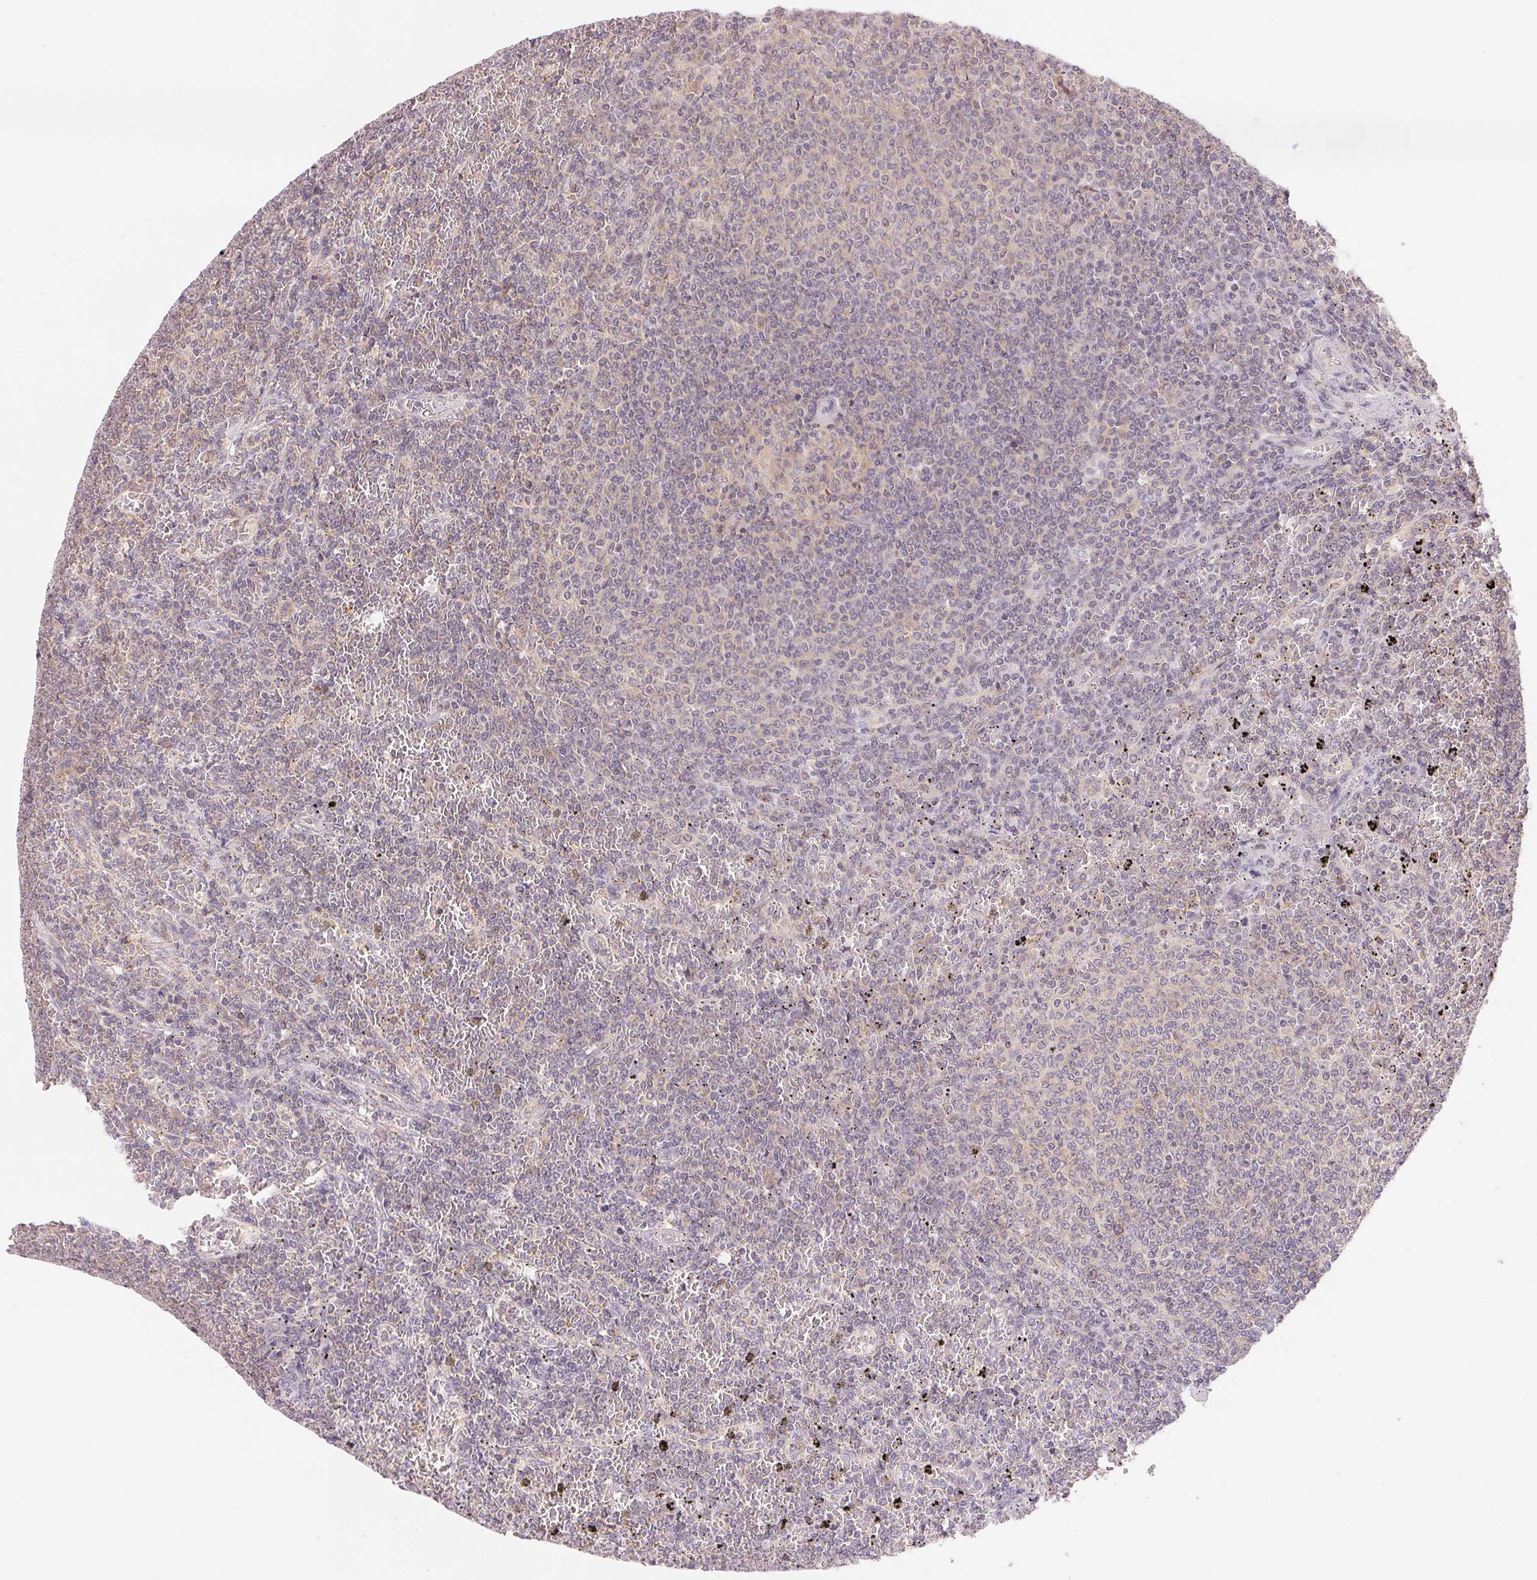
{"staining": {"intensity": "negative", "quantity": "none", "location": "none"}, "tissue": "lymphoma", "cell_type": "Tumor cells", "image_type": "cancer", "snomed": [{"axis": "morphology", "description": "Malignant lymphoma, non-Hodgkin's type, Low grade"}, {"axis": "topography", "description": "Spleen"}], "caption": "IHC image of lymphoma stained for a protein (brown), which demonstrates no staining in tumor cells.", "gene": "BNIP5", "patient": {"sex": "female", "age": 77}}